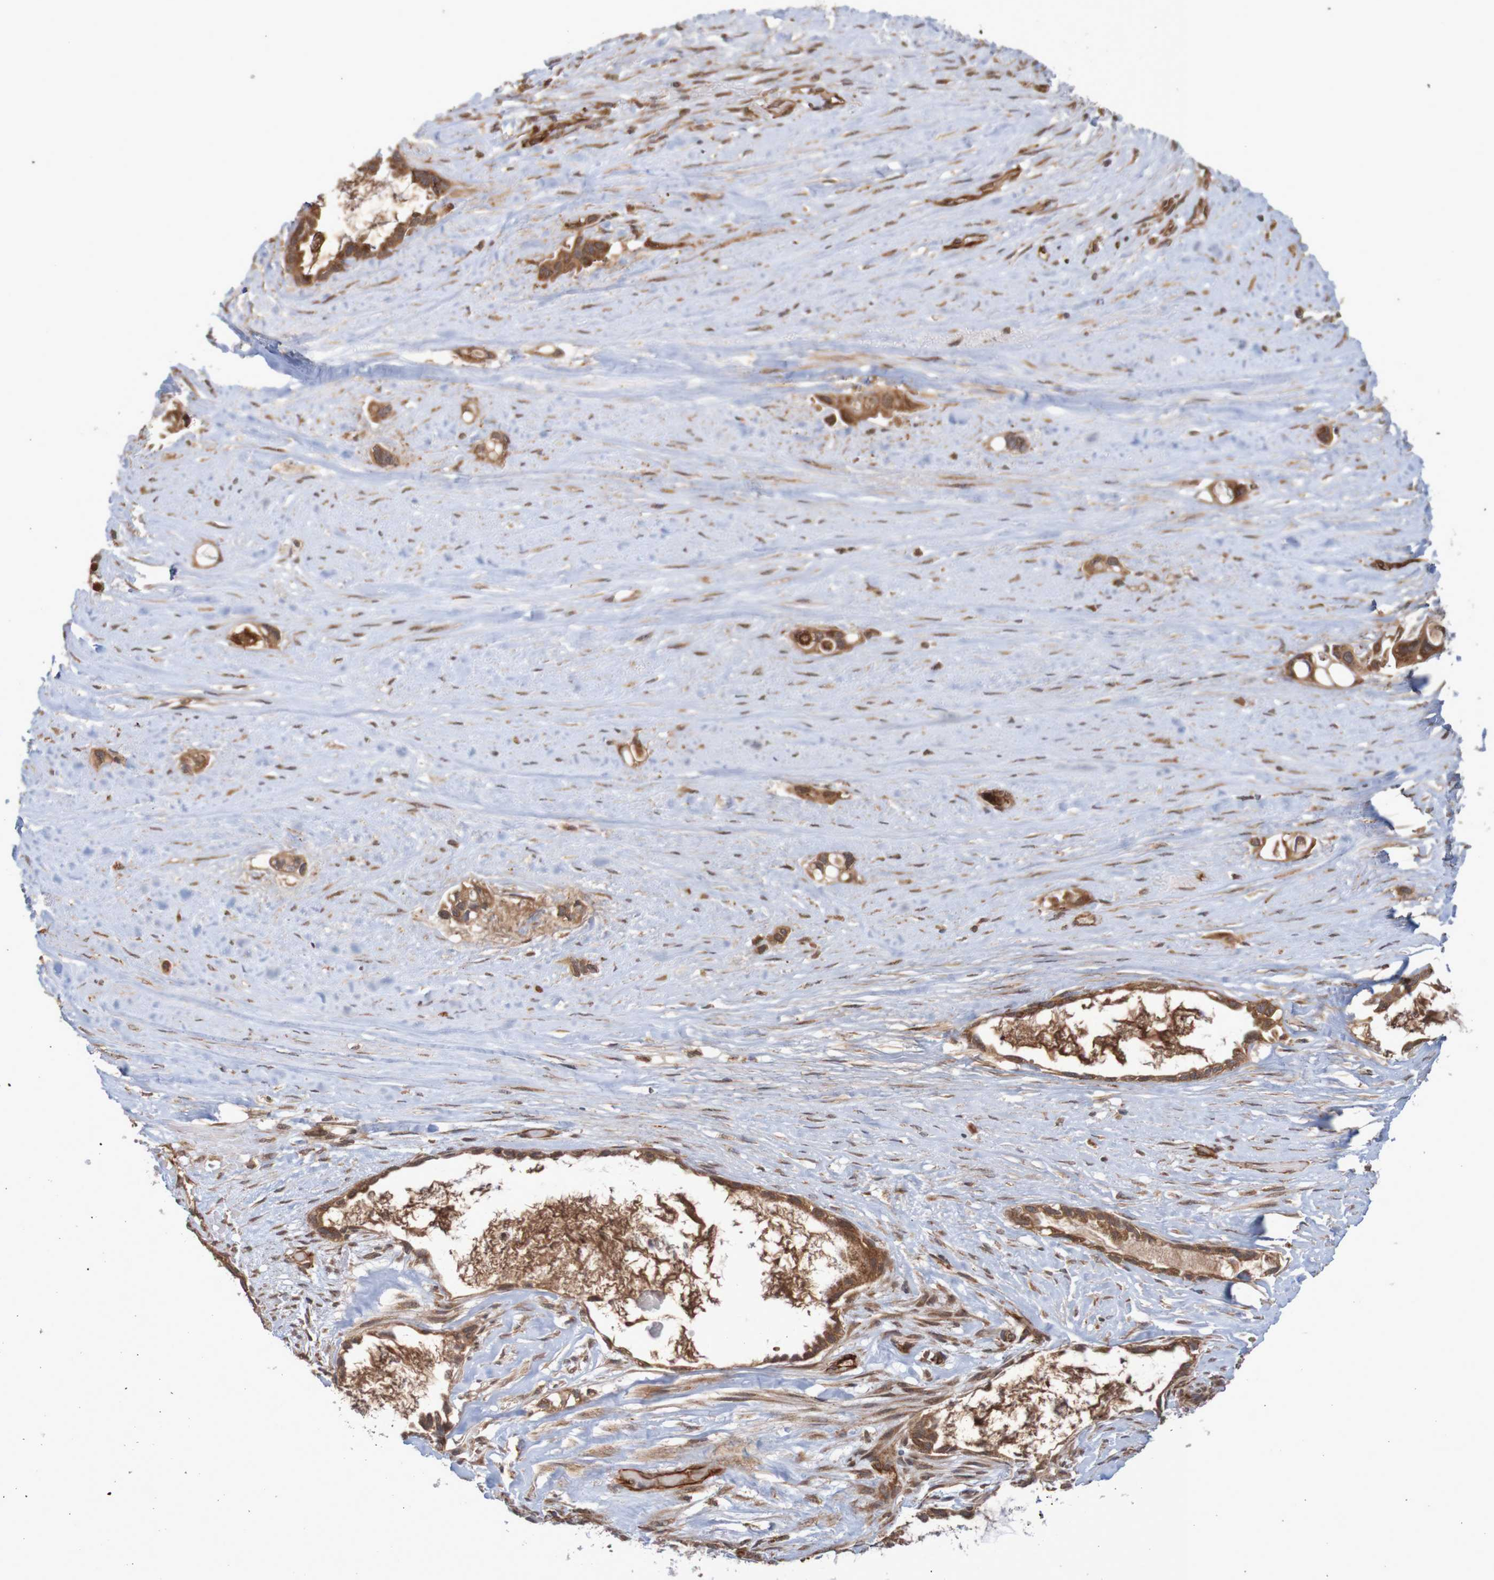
{"staining": {"intensity": "strong", "quantity": ">75%", "location": "cytoplasmic/membranous"}, "tissue": "liver cancer", "cell_type": "Tumor cells", "image_type": "cancer", "snomed": [{"axis": "morphology", "description": "Cholangiocarcinoma"}, {"axis": "topography", "description": "Liver"}], "caption": "Tumor cells display high levels of strong cytoplasmic/membranous expression in approximately >75% of cells in human liver cancer. (IHC, brightfield microscopy, high magnification).", "gene": "MRPL52", "patient": {"sex": "female", "age": 65}}